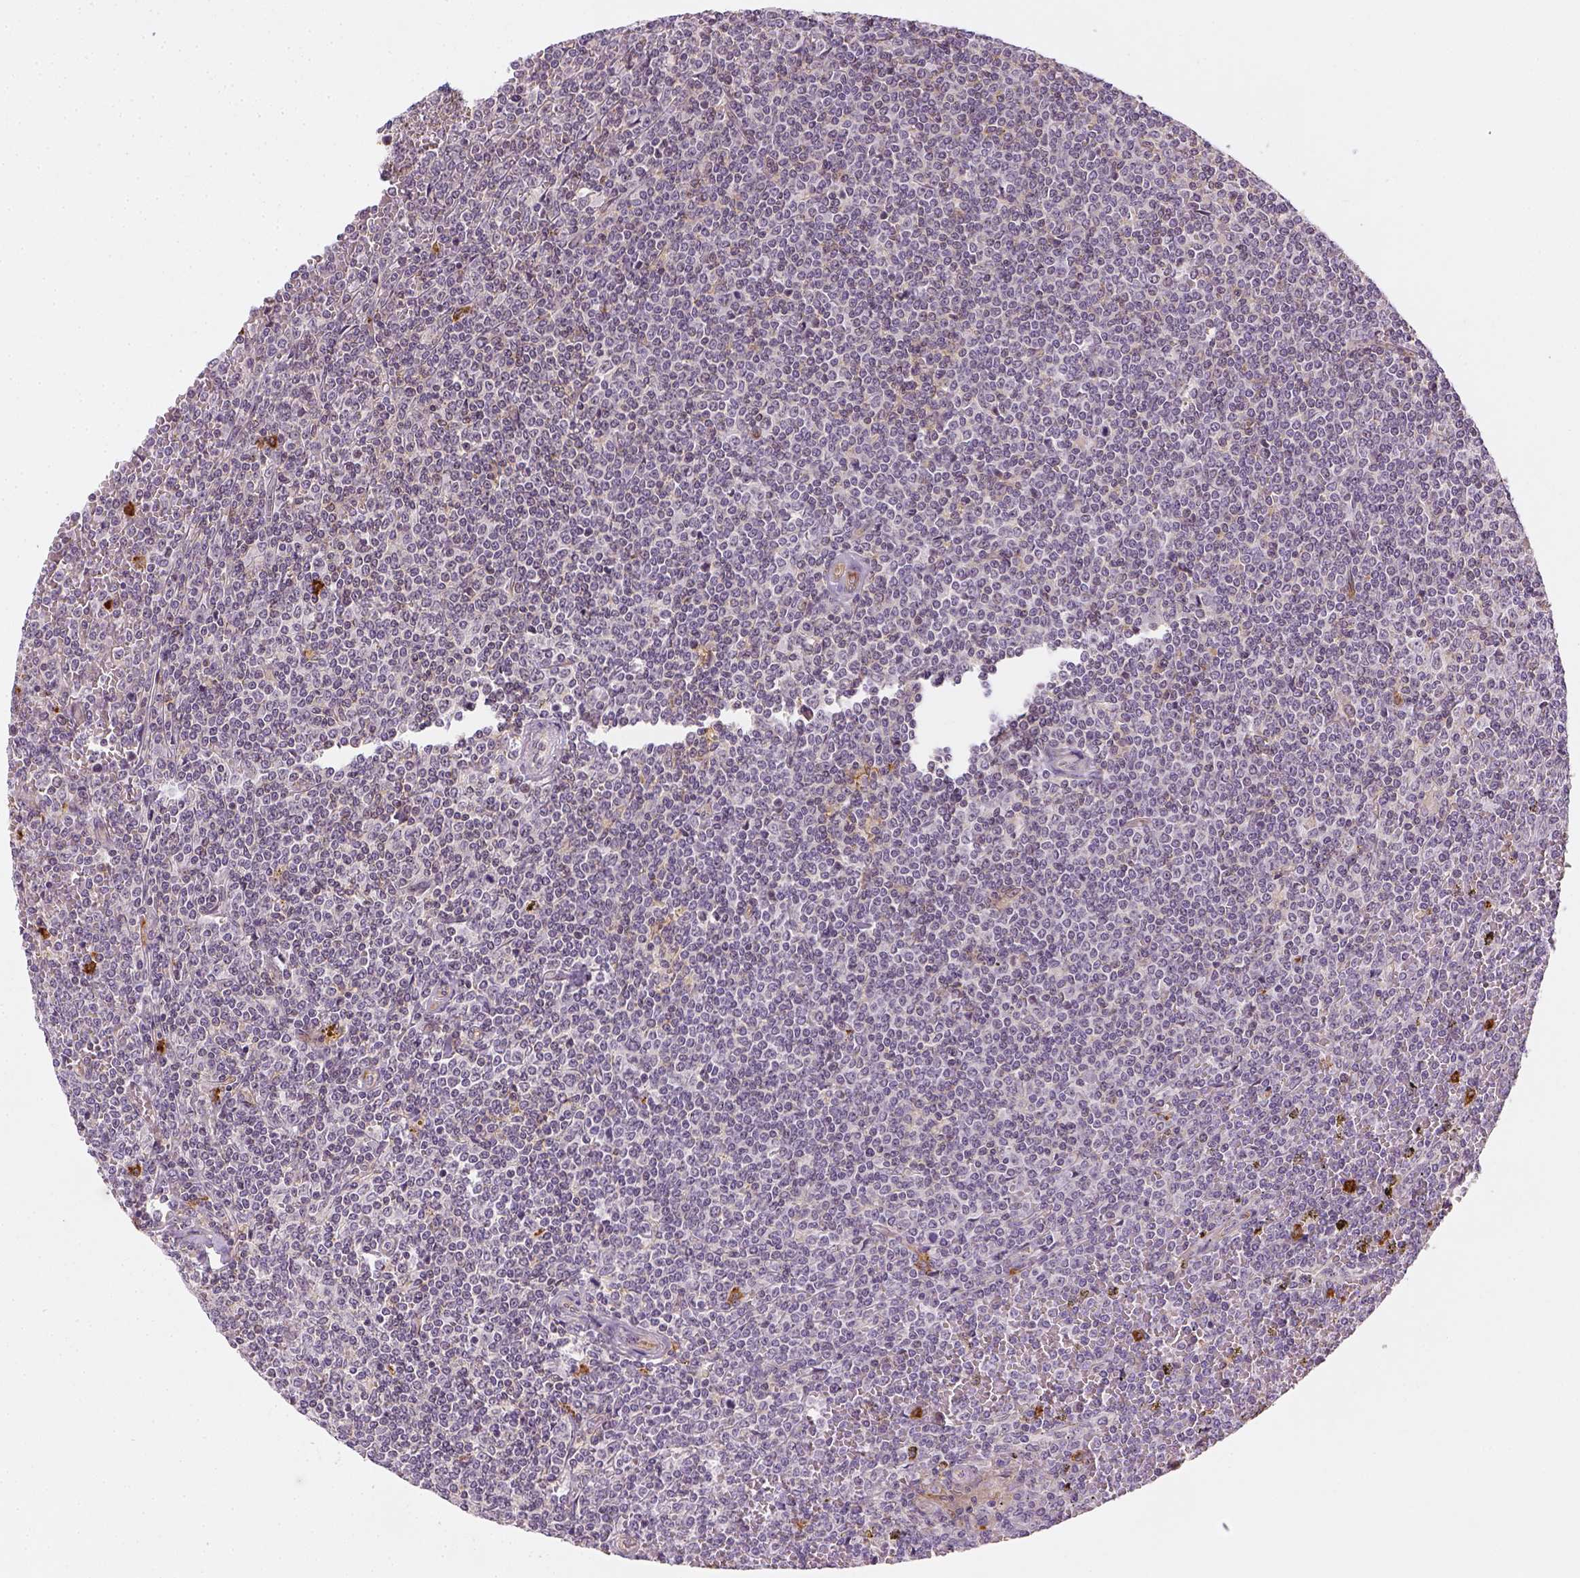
{"staining": {"intensity": "negative", "quantity": "none", "location": "none"}, "tissue": "lymphoma", "cell_type": "Tumor cells", "image_type": "cancer", "snomed": [{"axis": "morphology", "description": "Malignant lymphoma, non-Hodgkin's type, Low grade"}, {"axis": "topography", "description": "Spleen"}], "caption": "A histopathology image of low-grade malignant lymphoma, non-Hodgkin's type stained for a protein demonstrates no brown staining in tumor cells.", "gene": "CD14", "patient": {"sex": "female", "age": 19}}